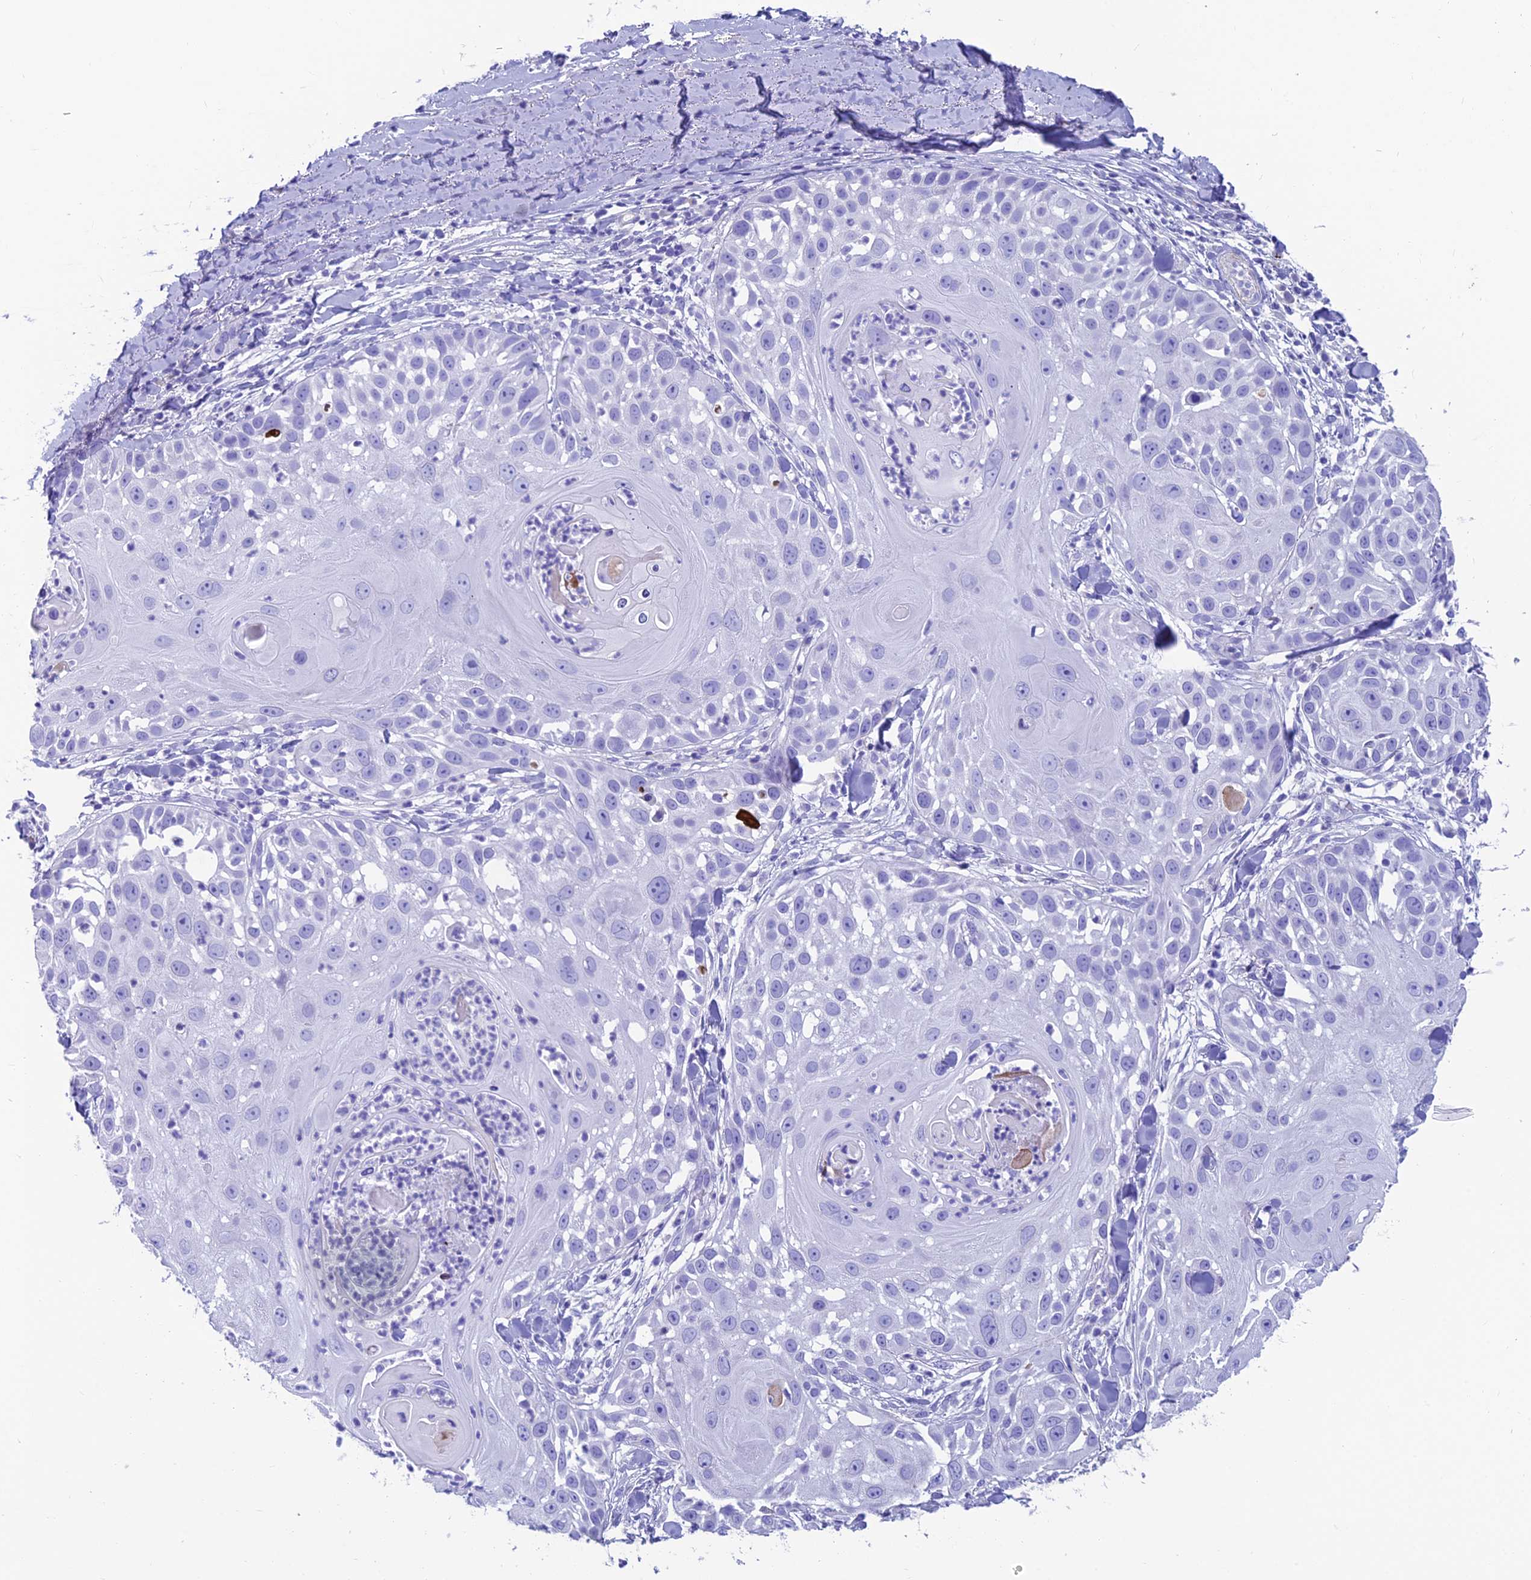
{"staining": {"intensity": "negative", "quantity": "none", "location": "none"}, "tissue": "skin cancer", "cell_type": "Tumor cells", "image_type": "cancer", "snomed": [{"axis": "morphology", "description": "Squamous cell carcinoma, NOS"}, {"axis": "topography", "description": "Skin"}], "caption": "Image shows no protein expression in tumor cells of skin squamous cell carcinoma tissue.", "gene": "GNG11", "patient": {"sex": "female", "age": 44}}